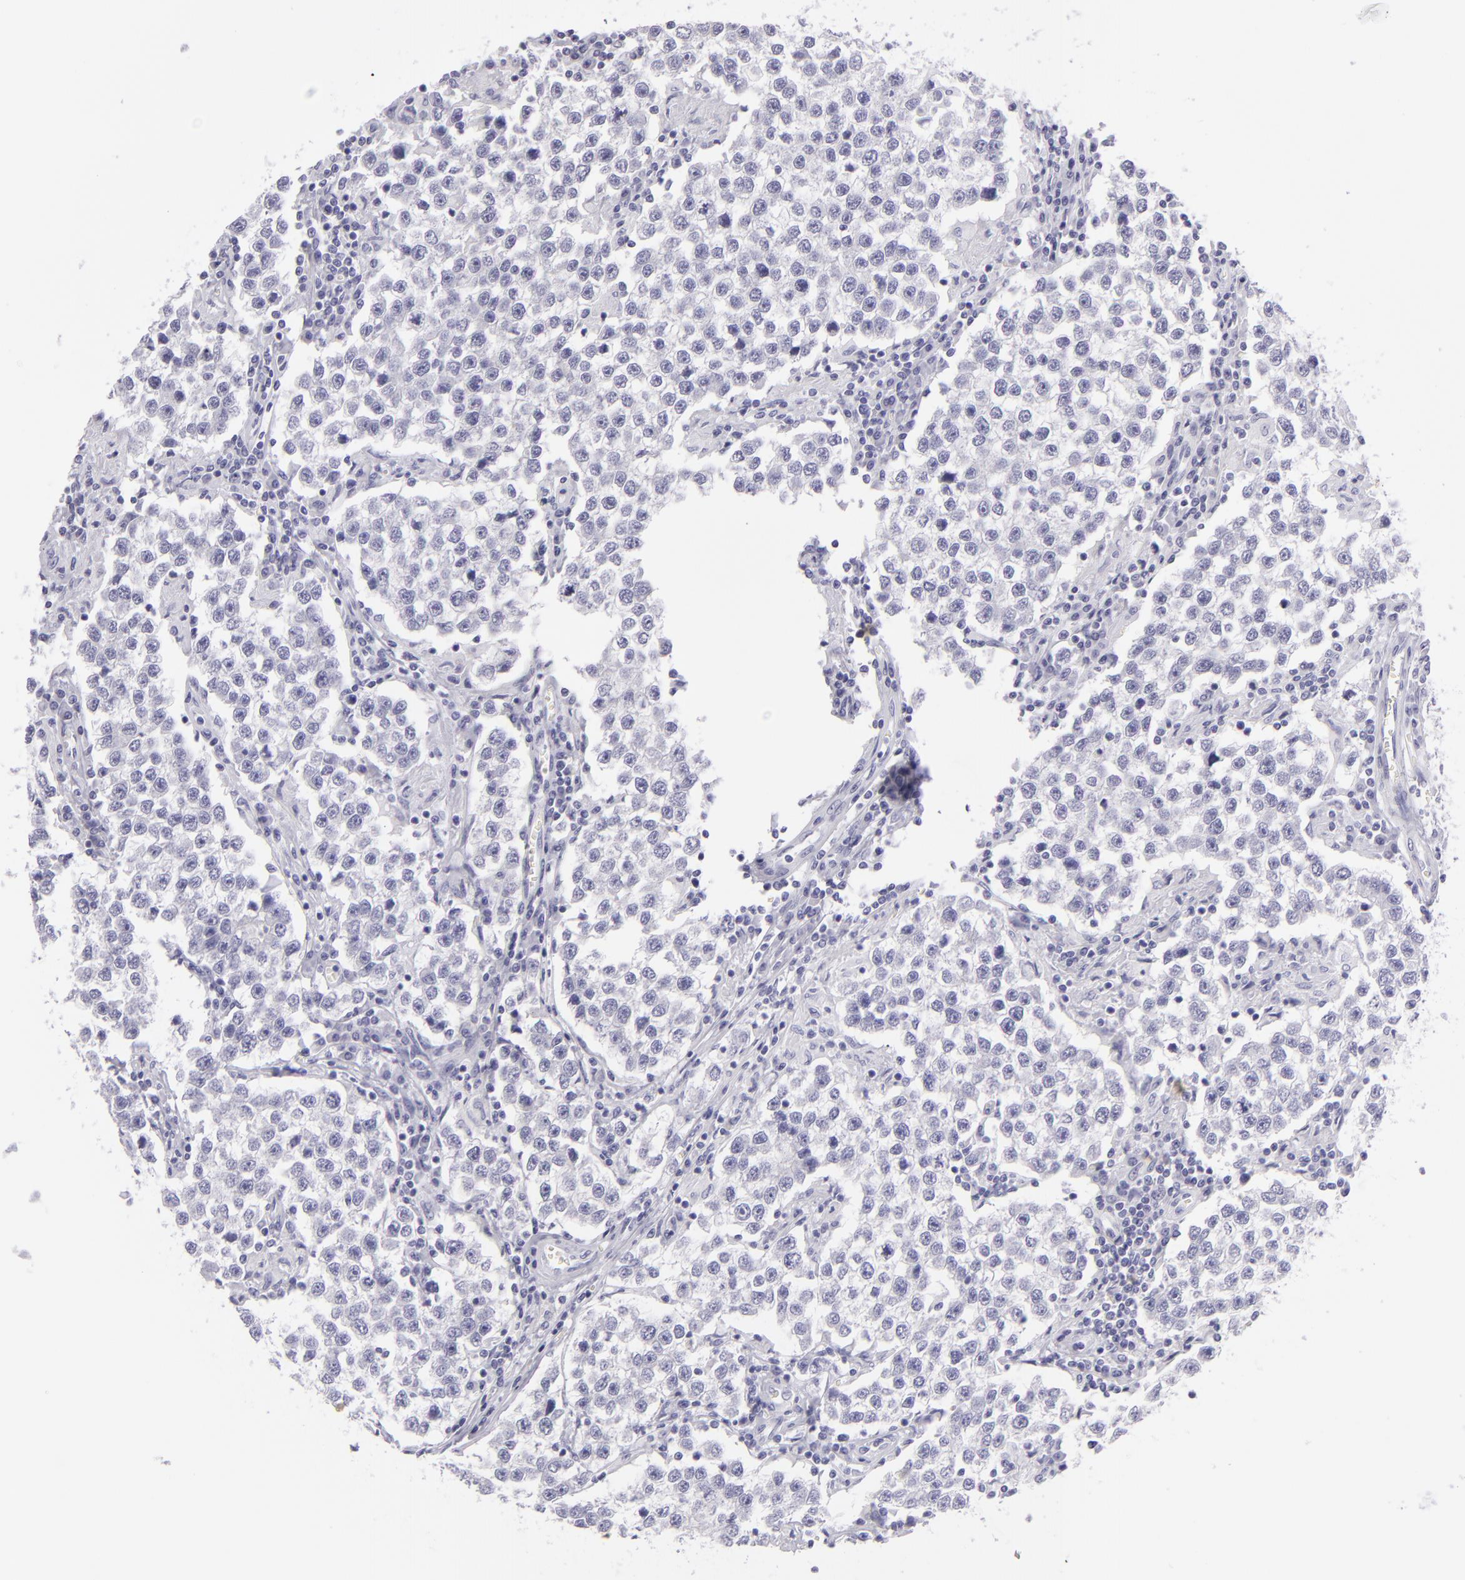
{"staining": {"intensity": "negative", "quantity": "none", "location": "none"}, "tissue": "testis cancer", "cell_type": "Tumor cells", "image_type": "cancer", "snomed": [{"axis": "morphology", "description": "Seminoma, NOS"}, {"axis": "topography", "description": "Testis"}], "caption": "IHC of human testis cancer (seminoma) displays no expression in tumor cells. Nuclei are stained in blue.", "gene": "DLG4", "patient": {"sex": "male", "age": 36}}